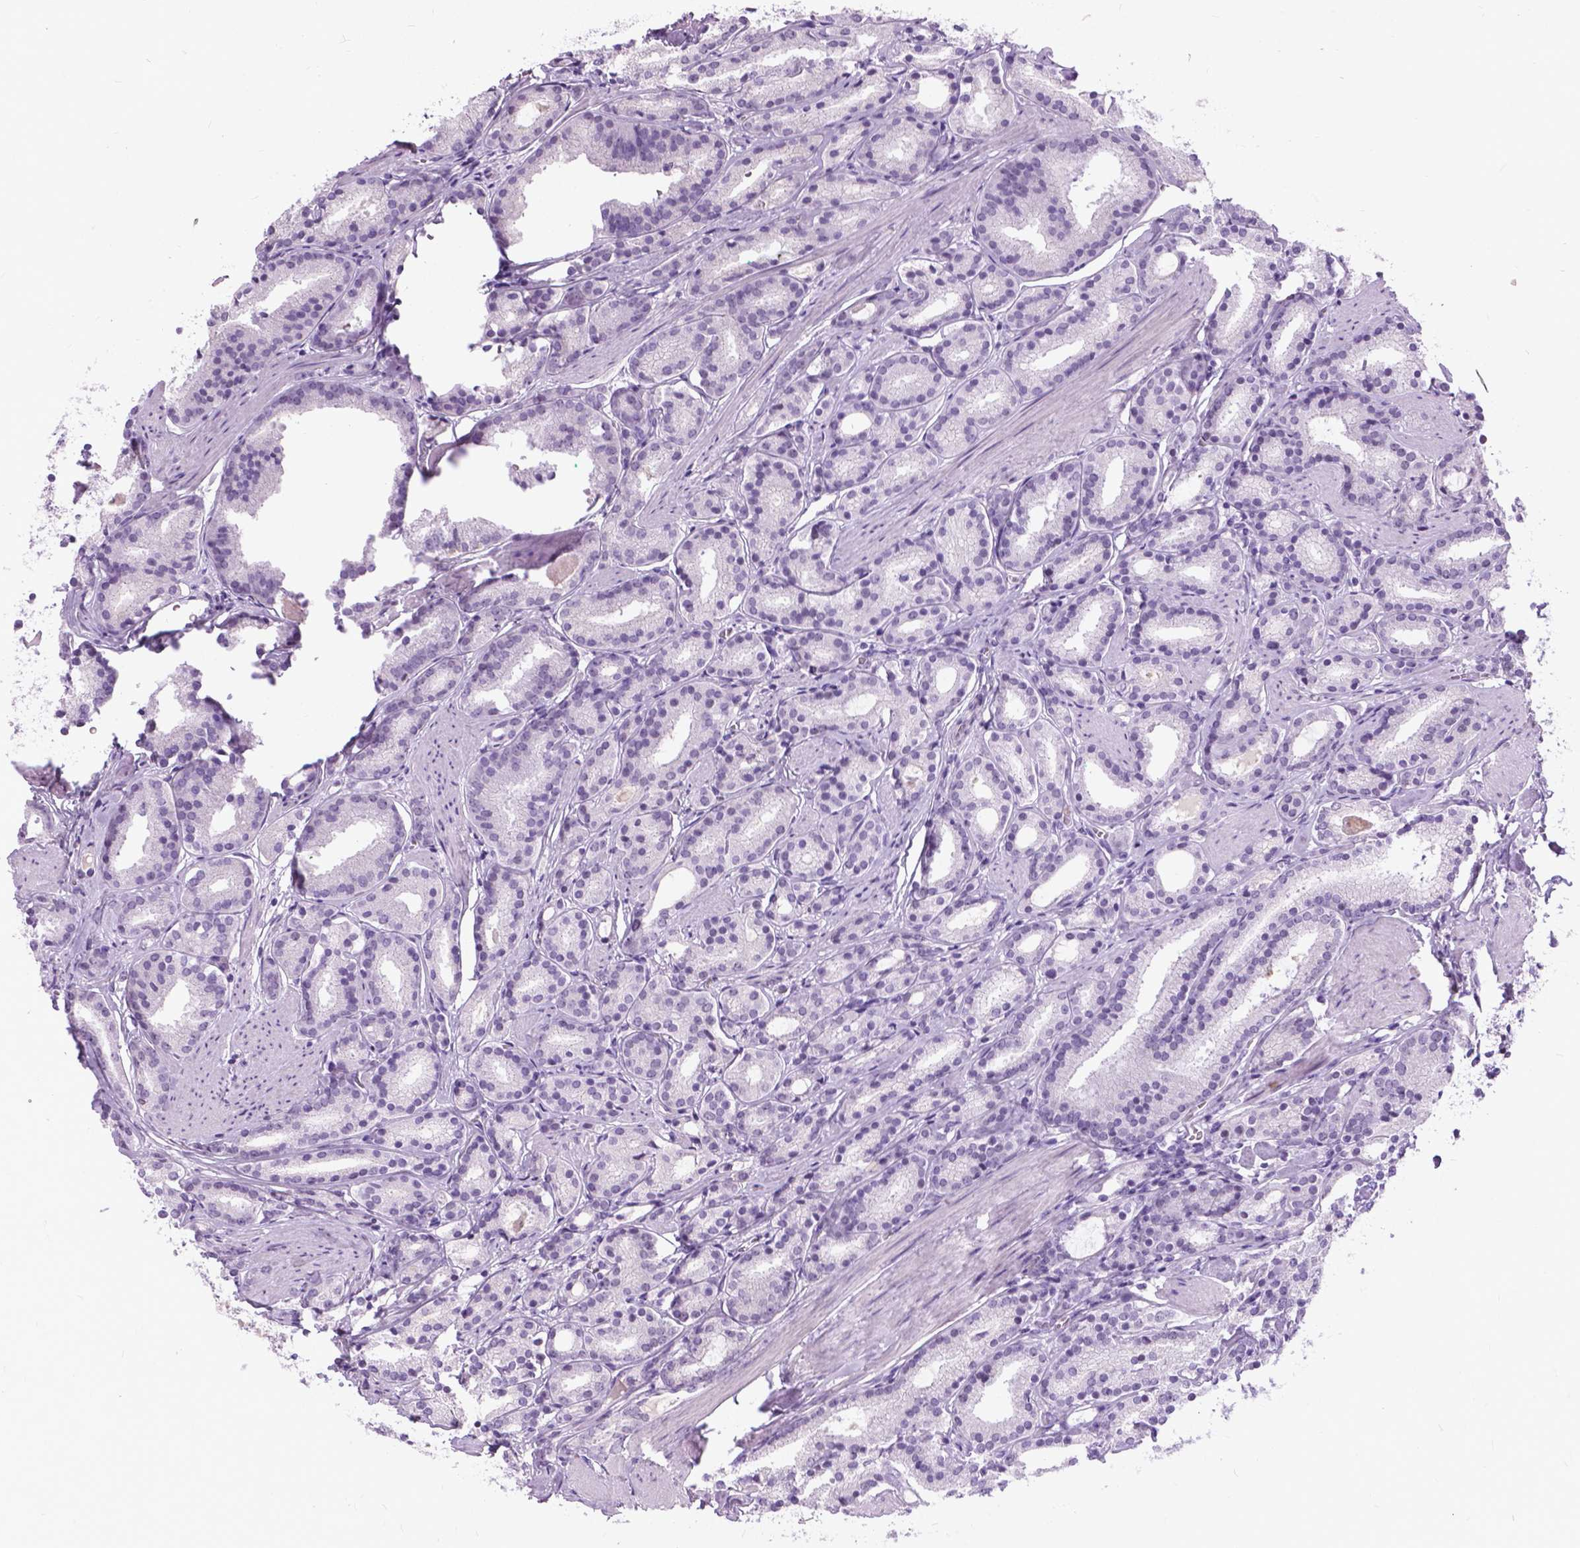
{"staining": {"intensity": "negative", "quantity": "none", "location": "none"}, "tissue": "prostate cancer", "cell_type": "Tumor cells", "image_type": "cancer", "snomed": [{"axis": "morphology", "description": "Adenocarcinoma, High grade"}, {"axis": "topography", "description": "Prostate"}], "caption": "An immunohistochemistry (IHC) image of prostate adenocarcinoma (high-grade) is shown. There is no staining in tumor cells of prostate adenocarcinoma (high-grade). (DAB (3,3'-diaminobenzidine) IHC, high magnification).", "gene": "PROB1", "patient": {"sex": "male", "age": 63}}